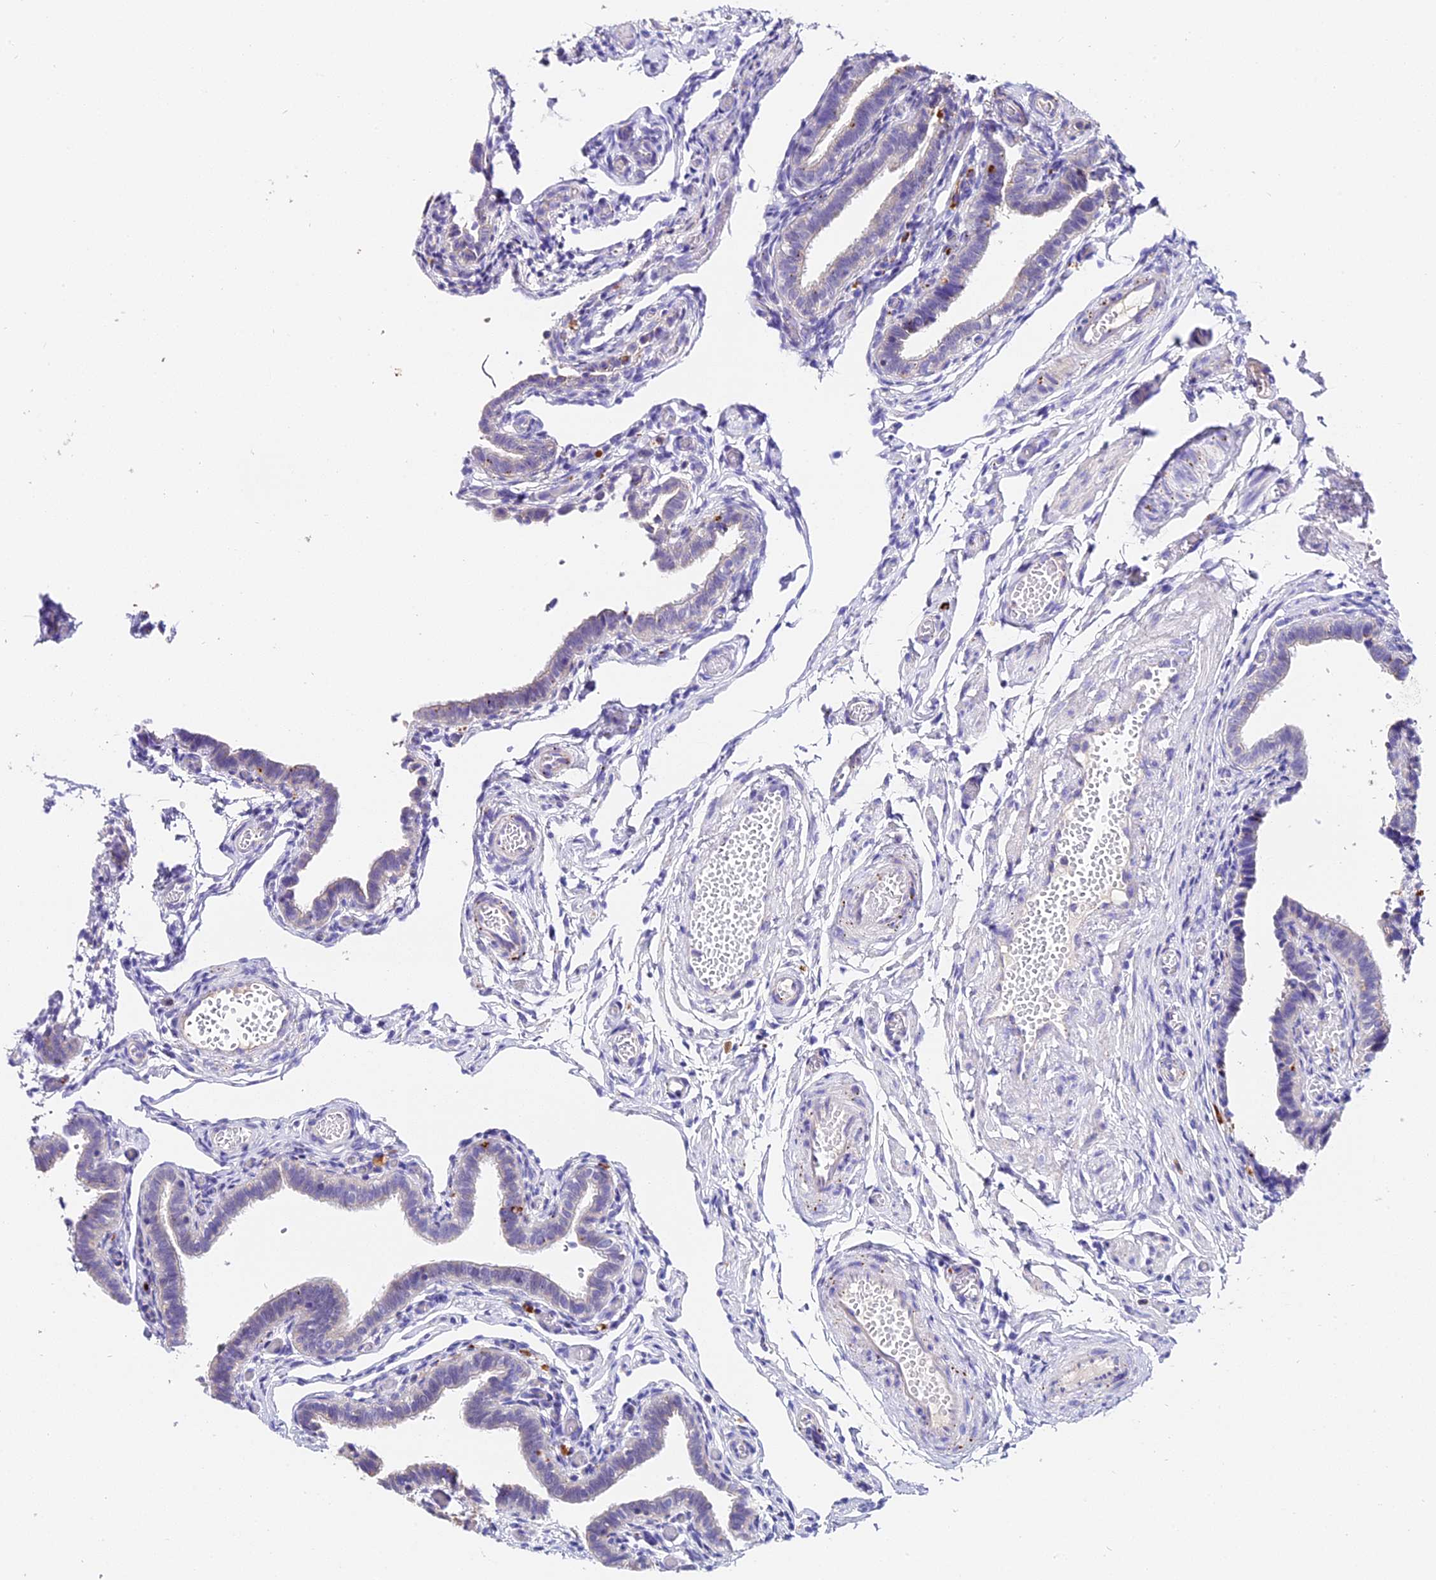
{"staining": {"intensity": "negative", "quantity": "none", "location": "none"}, "tissue": "fallopian tube", "cell_type": "Glandular cells", "image_type": "normal", "snomed": [{"axis": "morphology", "description": "Normal tissue, NOS"}, {"axis": "topography", "description": "Fallopian tube"}], "caption": "The photomicrograph shows no significant staining in glandular cells of fallopian tube. (DAB immunohistochemistry (IHC) with hematoxylin counter stain).", "gene": "LYPD6", "patient": {"sex": "female", "age": 36}}